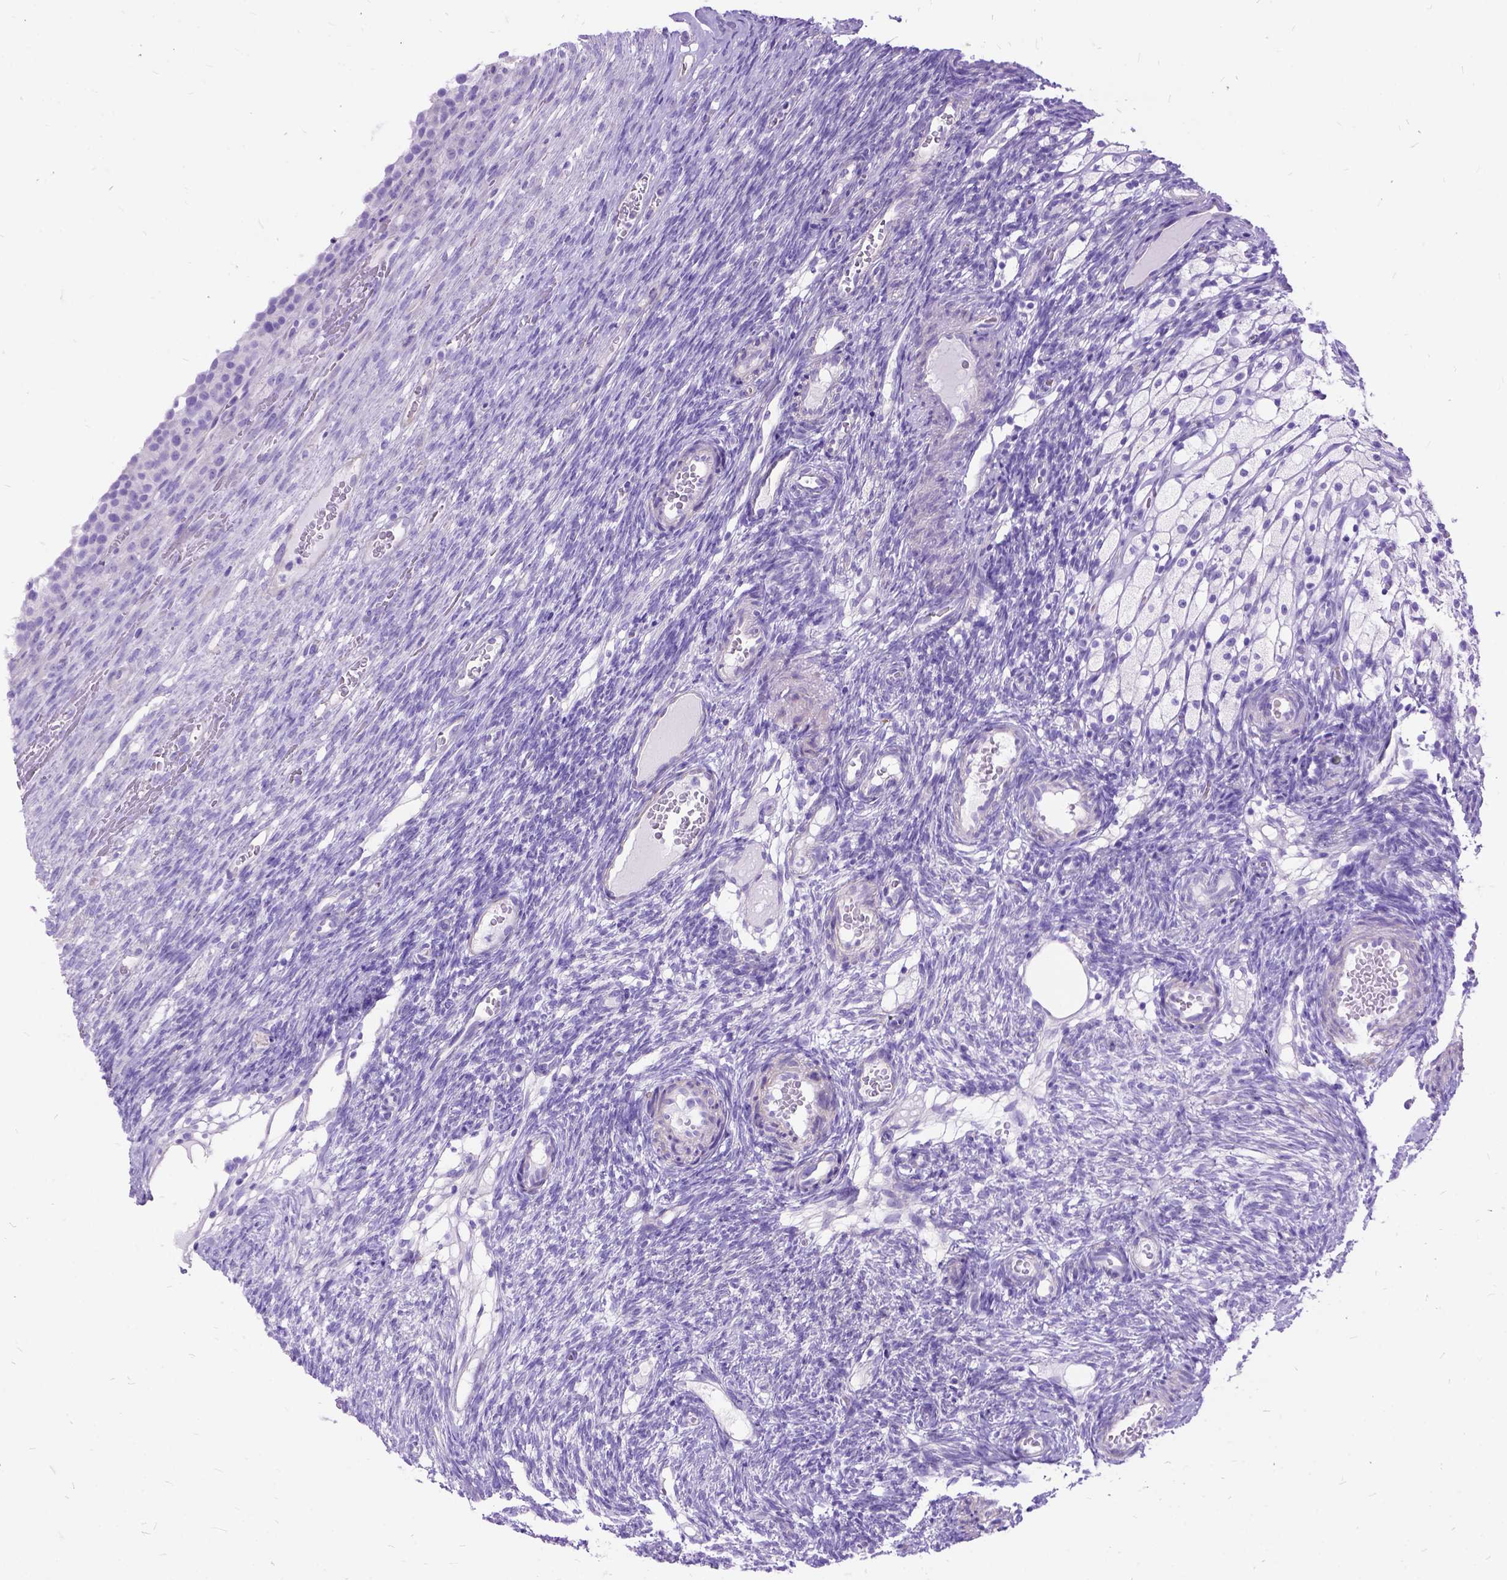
{"staining": {"intensity": "negative", "quantity": "none", "location": "none"}, "tissue": "ovary", "cell_type": "Ovarian stroma cells", "image_type": "normal", "snomed": [{"axis": "morphology", "description": "Normal tissue, NOS"}, {"axis": "topography", "description": "Ovary"}], "caption": "DAB (3,3'-diaminobenzidine) immunohistochemical staining of unremarkable ovary demonstrates no significant expression in ovarian stroma cells.", "gene": "ARL9", "patient": {"sex": "female", "age": 34}}